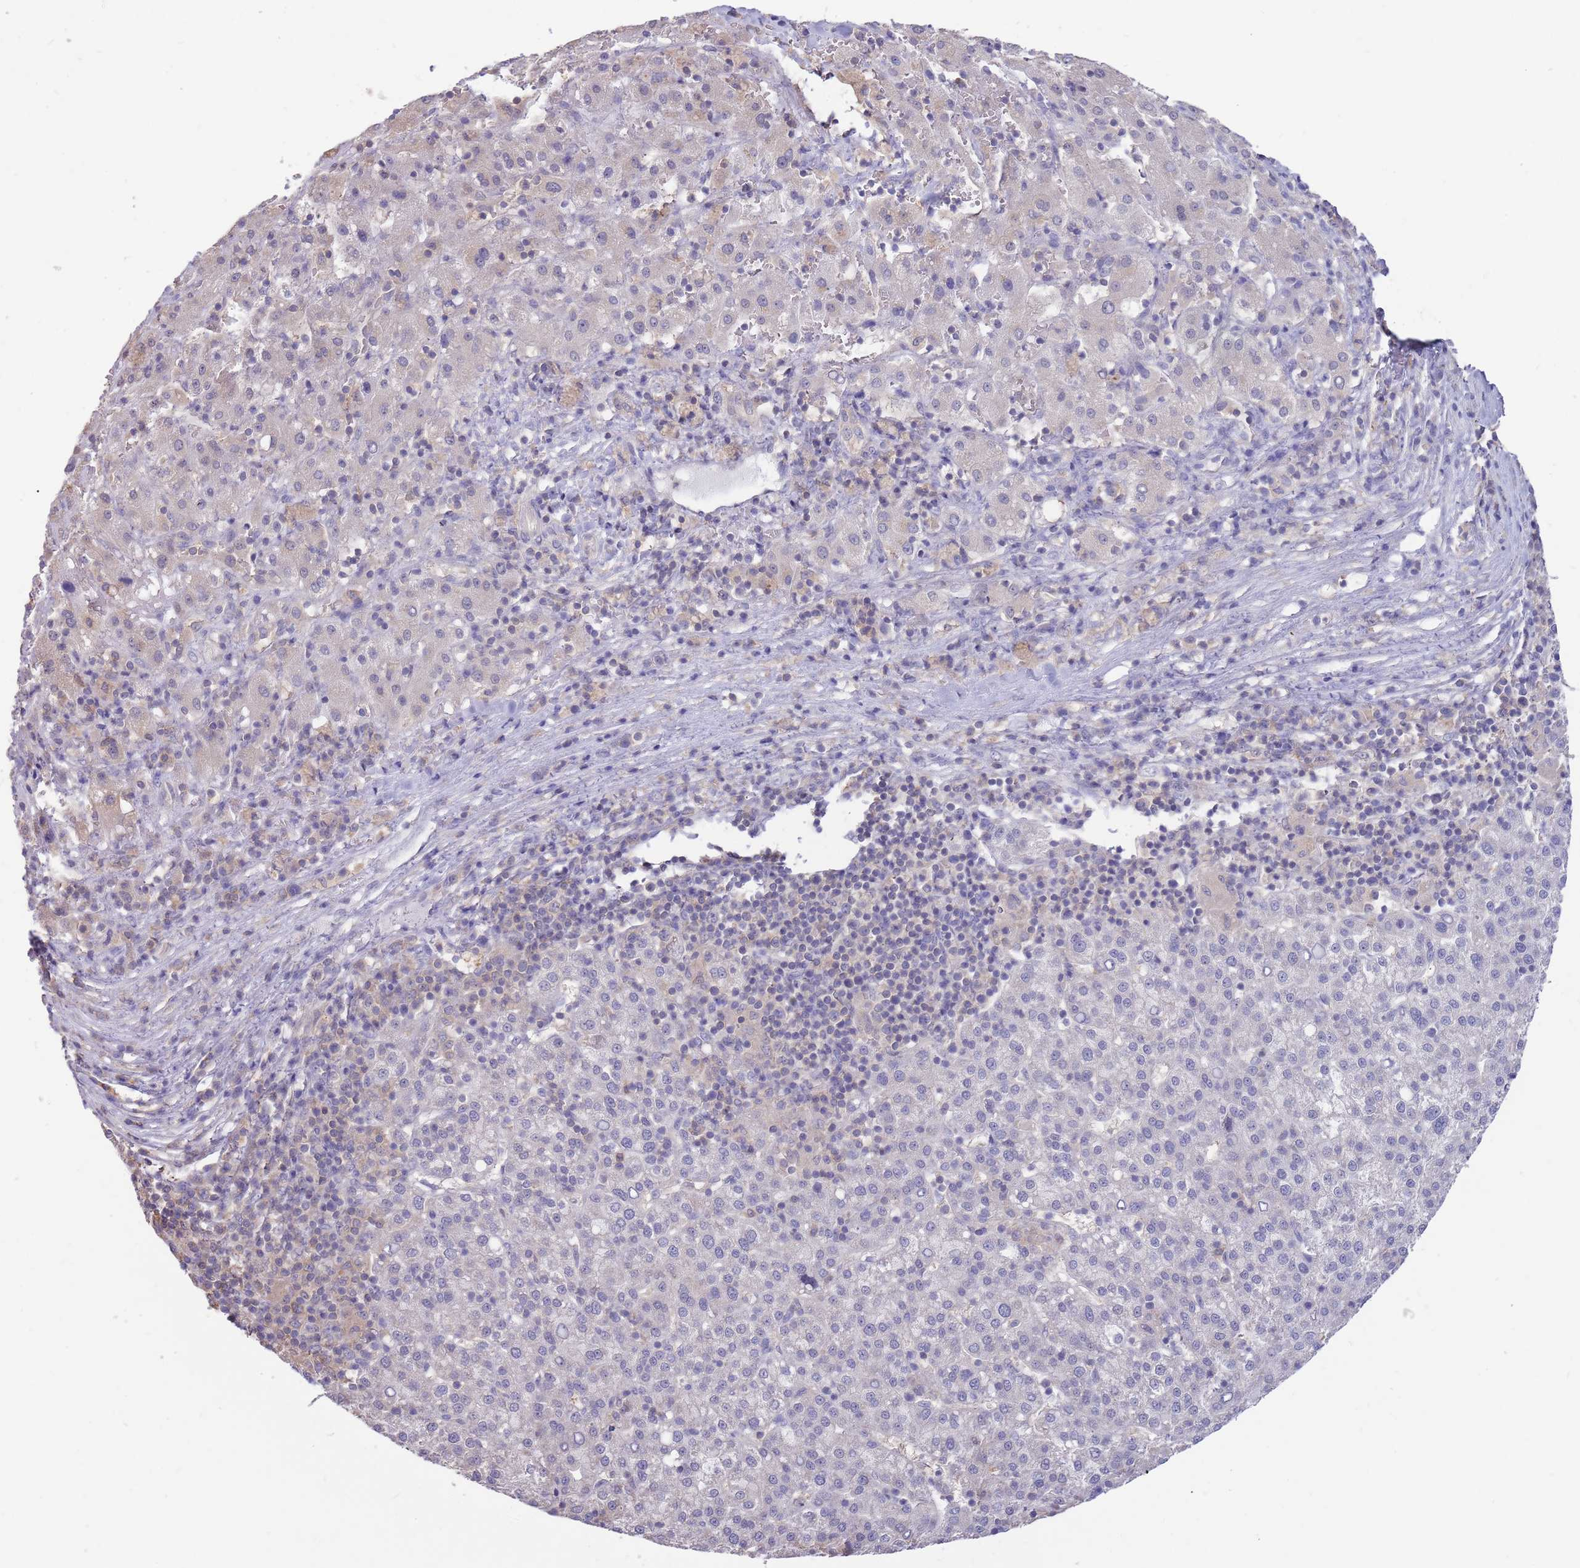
{"staining": {"intensity": "weak", "quantity": "<25%", "location": "cytoplasmic/membranous"}, "tissue": "liver cancer", "cell_type": "Tumor cells", "image_type": "cancer", "snomed": [{"axis": "morphology", "description": "Carcinoma, Hepatocellular, NOS"}, {"axis": "topography", "description": "Liver"}], "caption": "An IHC image of hepatocellular carcinoma (liver) is shown. There is no staining in tumor cells of hepatocellular carcinoma (liver).", "gene": "AP5S1", "patient": {"sex": "female", "age": 58}}